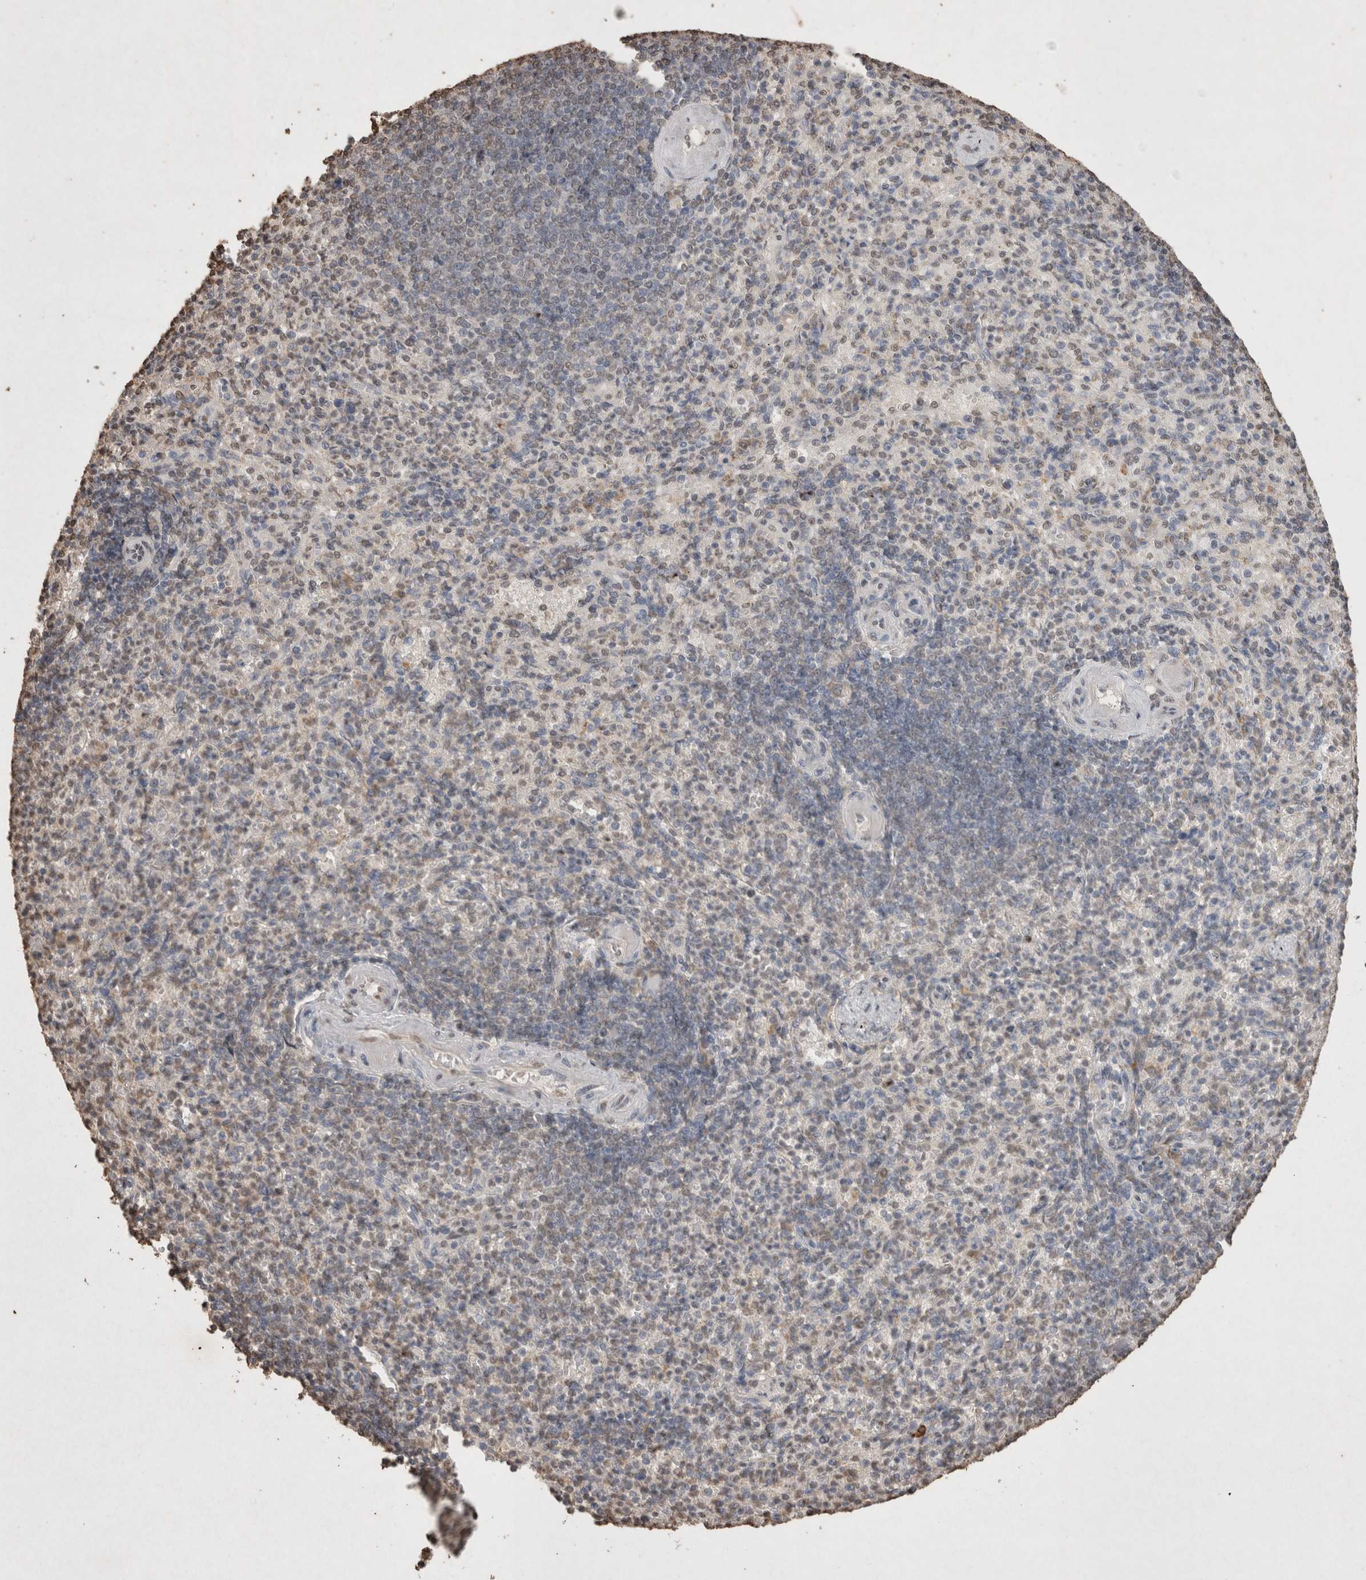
{"staining": {"intensity": "weak", "quantity": "<25%", "location": "nuclear"}, "tissue": "spleen", "cell_type": "Cells in red pulp", "image_type": "normal", "snomed": [{"axis": "morphology", "description": "Normal tissue, NOS"}, {"axis": "topography", "description": "Spleen"}], "caption": "Immunohistochemistry (IHC) micrograph of unremarkable spleen stained for a protein (brown), which demonstrates no positivity in cells in red pulp. The staining is performed using DAB brown chromogen with nuclei counter-stained in using hematoxylin.", "gene": "MLX", "patient": {"sex": "female", "age": 74}}